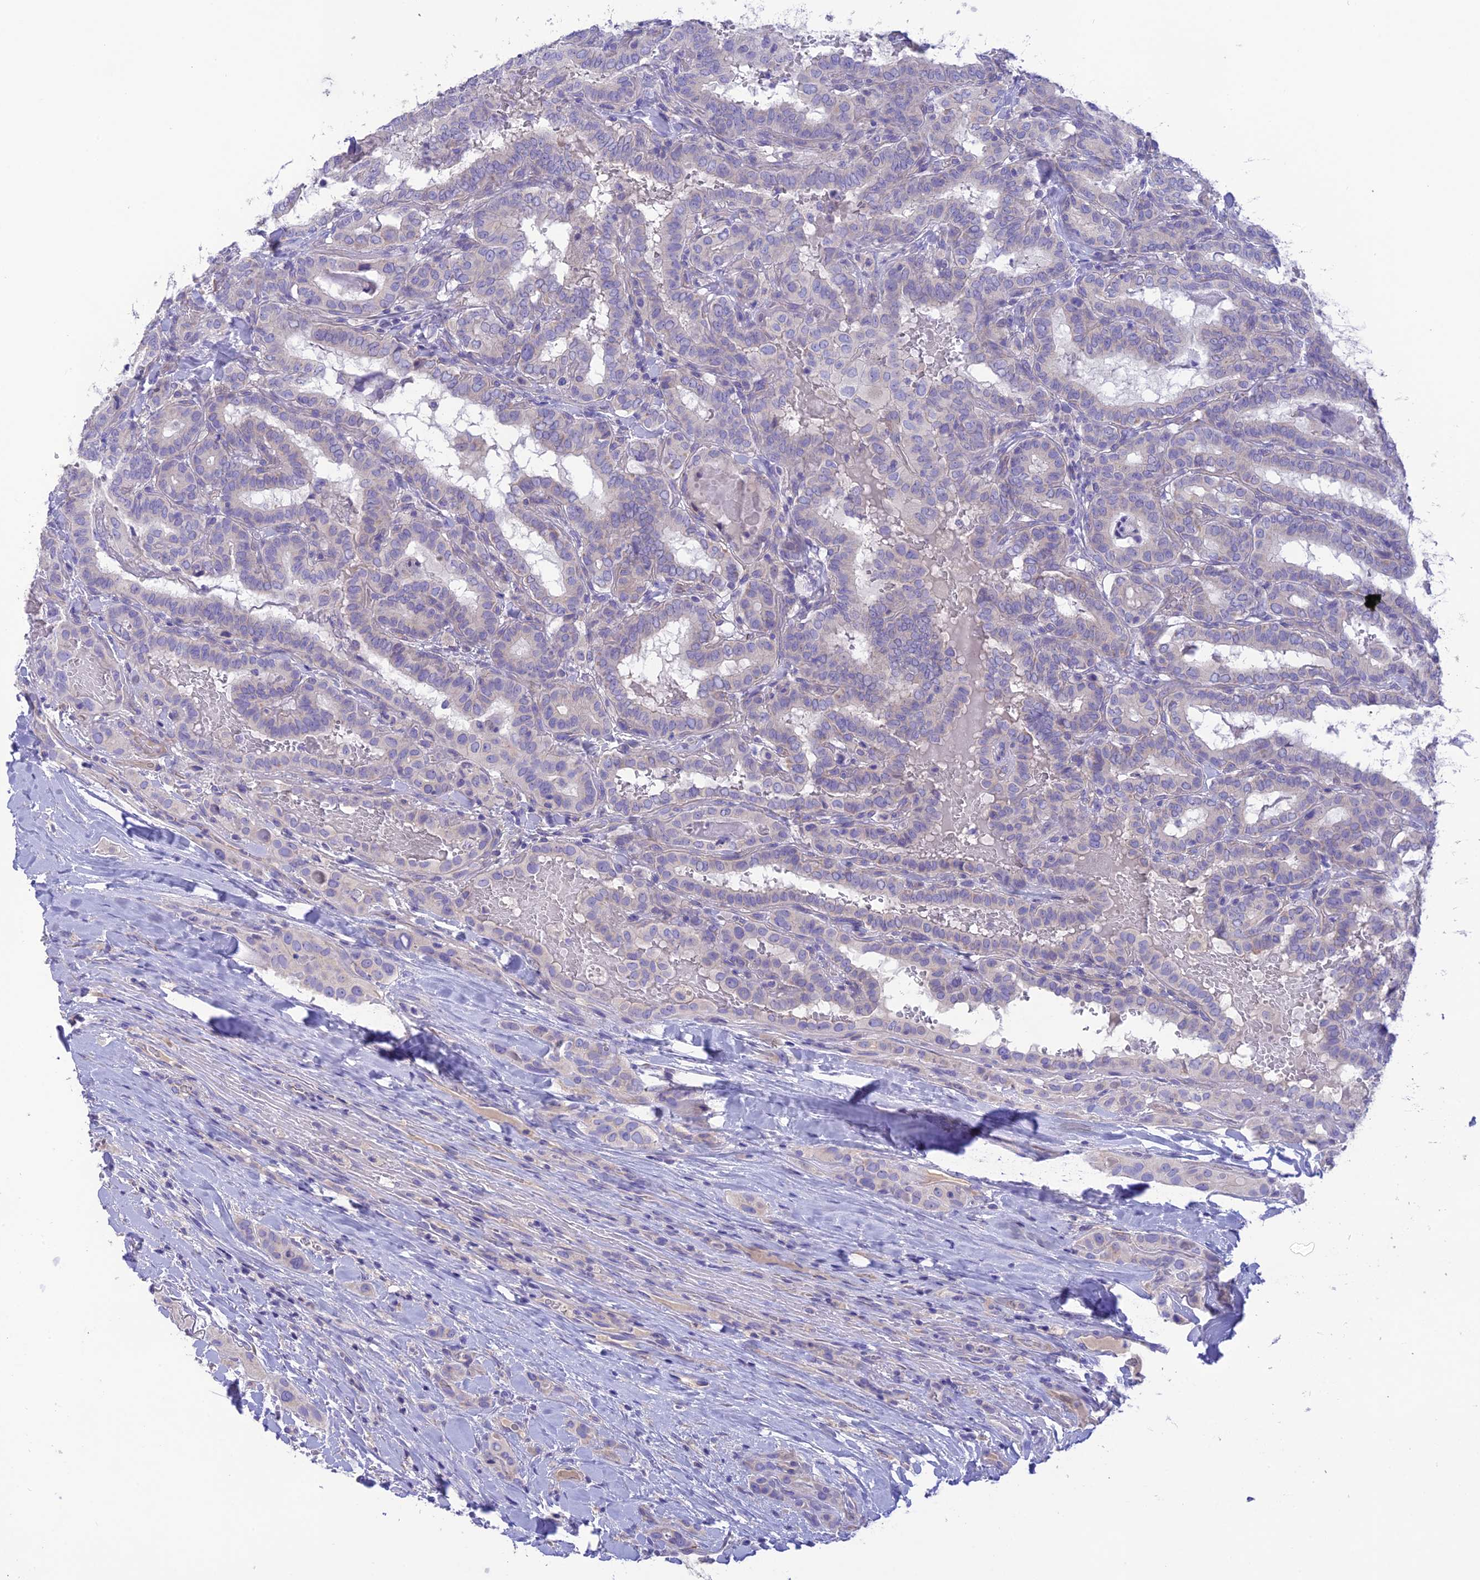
{"staining": {"intensity": "negative", "quantity": "none", "location": "none"}, "tissue": "thyroid cancer", "cell_type": "Tumor cells", "image_type": "cancer", "snomed": [{"axis": "morphology", "description": "Papillary adenocarcinoma, NOS"}, {"axis": "topography", "description": "Thyroid gland"}], "caption": "Immunohistochemical staining of papillary adenocarcinoma (thyroid) shows no significant expression in tumor cells.", "gene": "HSD17B2", "patient": {"sex": "female", "age": 72}}